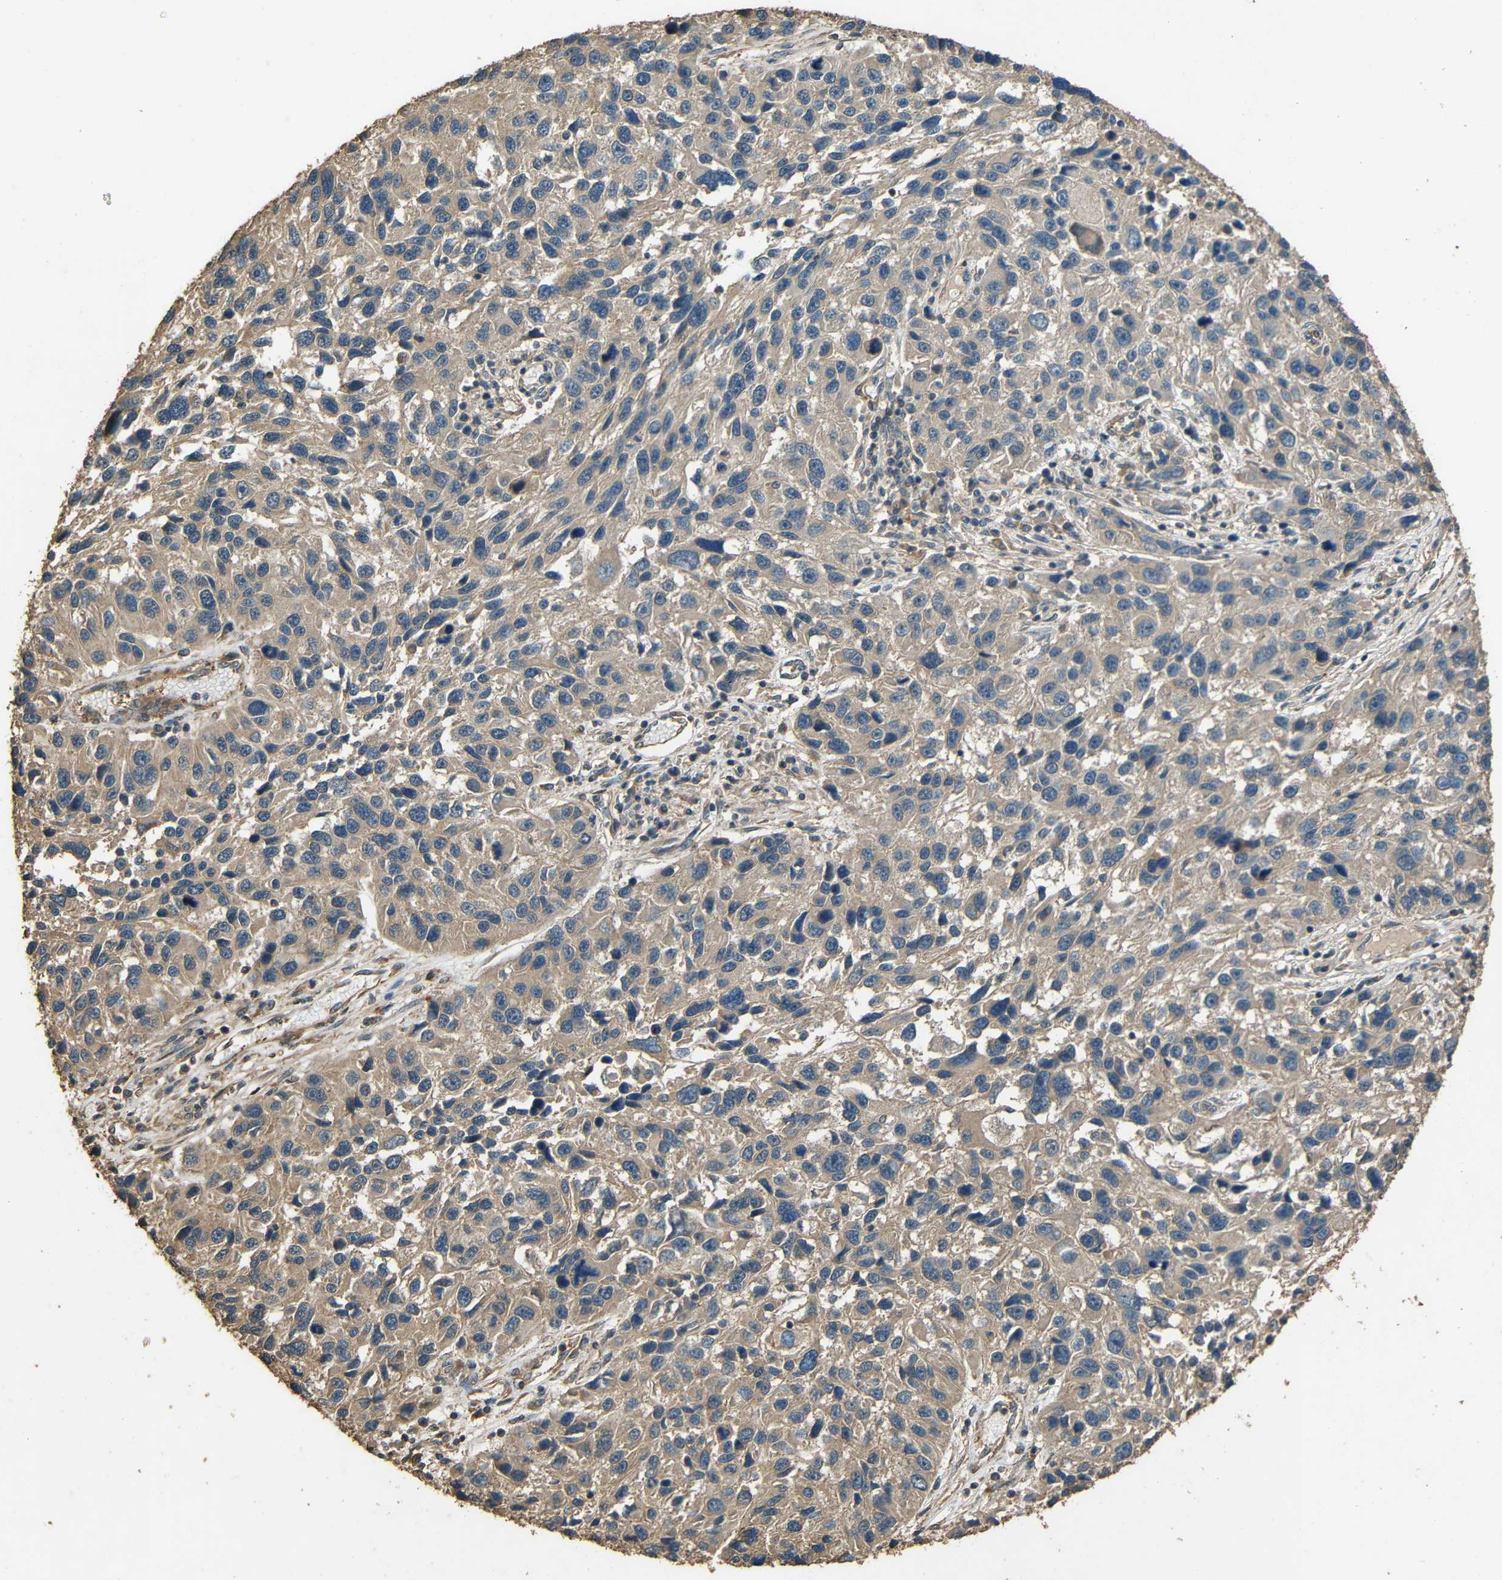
{"staining": {"intensity": "weak", "quantity": ">75%", "location": "cytoplasmic/membranous"}, "tissue": "melanoma", "cell_type": "Tumor cells", "image_type": "cancer", "snomed": [{"axis": "morphology", "description": "Malignant melanoma, NOS"}, {"axis": "topography", "description": "Skin"}], "caption": "A micrograph of malignant melanoma stained for a protein exhibits weak cytoplasmic/membranous brown staining in tumor cells. The staining is performed using DAB (3,3'-diaminobenzidine) brown chromogen to label protein expression. The nuclei are counter-stained blue using hematoxylin.", "gene": "PDE5A", "patient": {"sex": "male", "age": 53}}